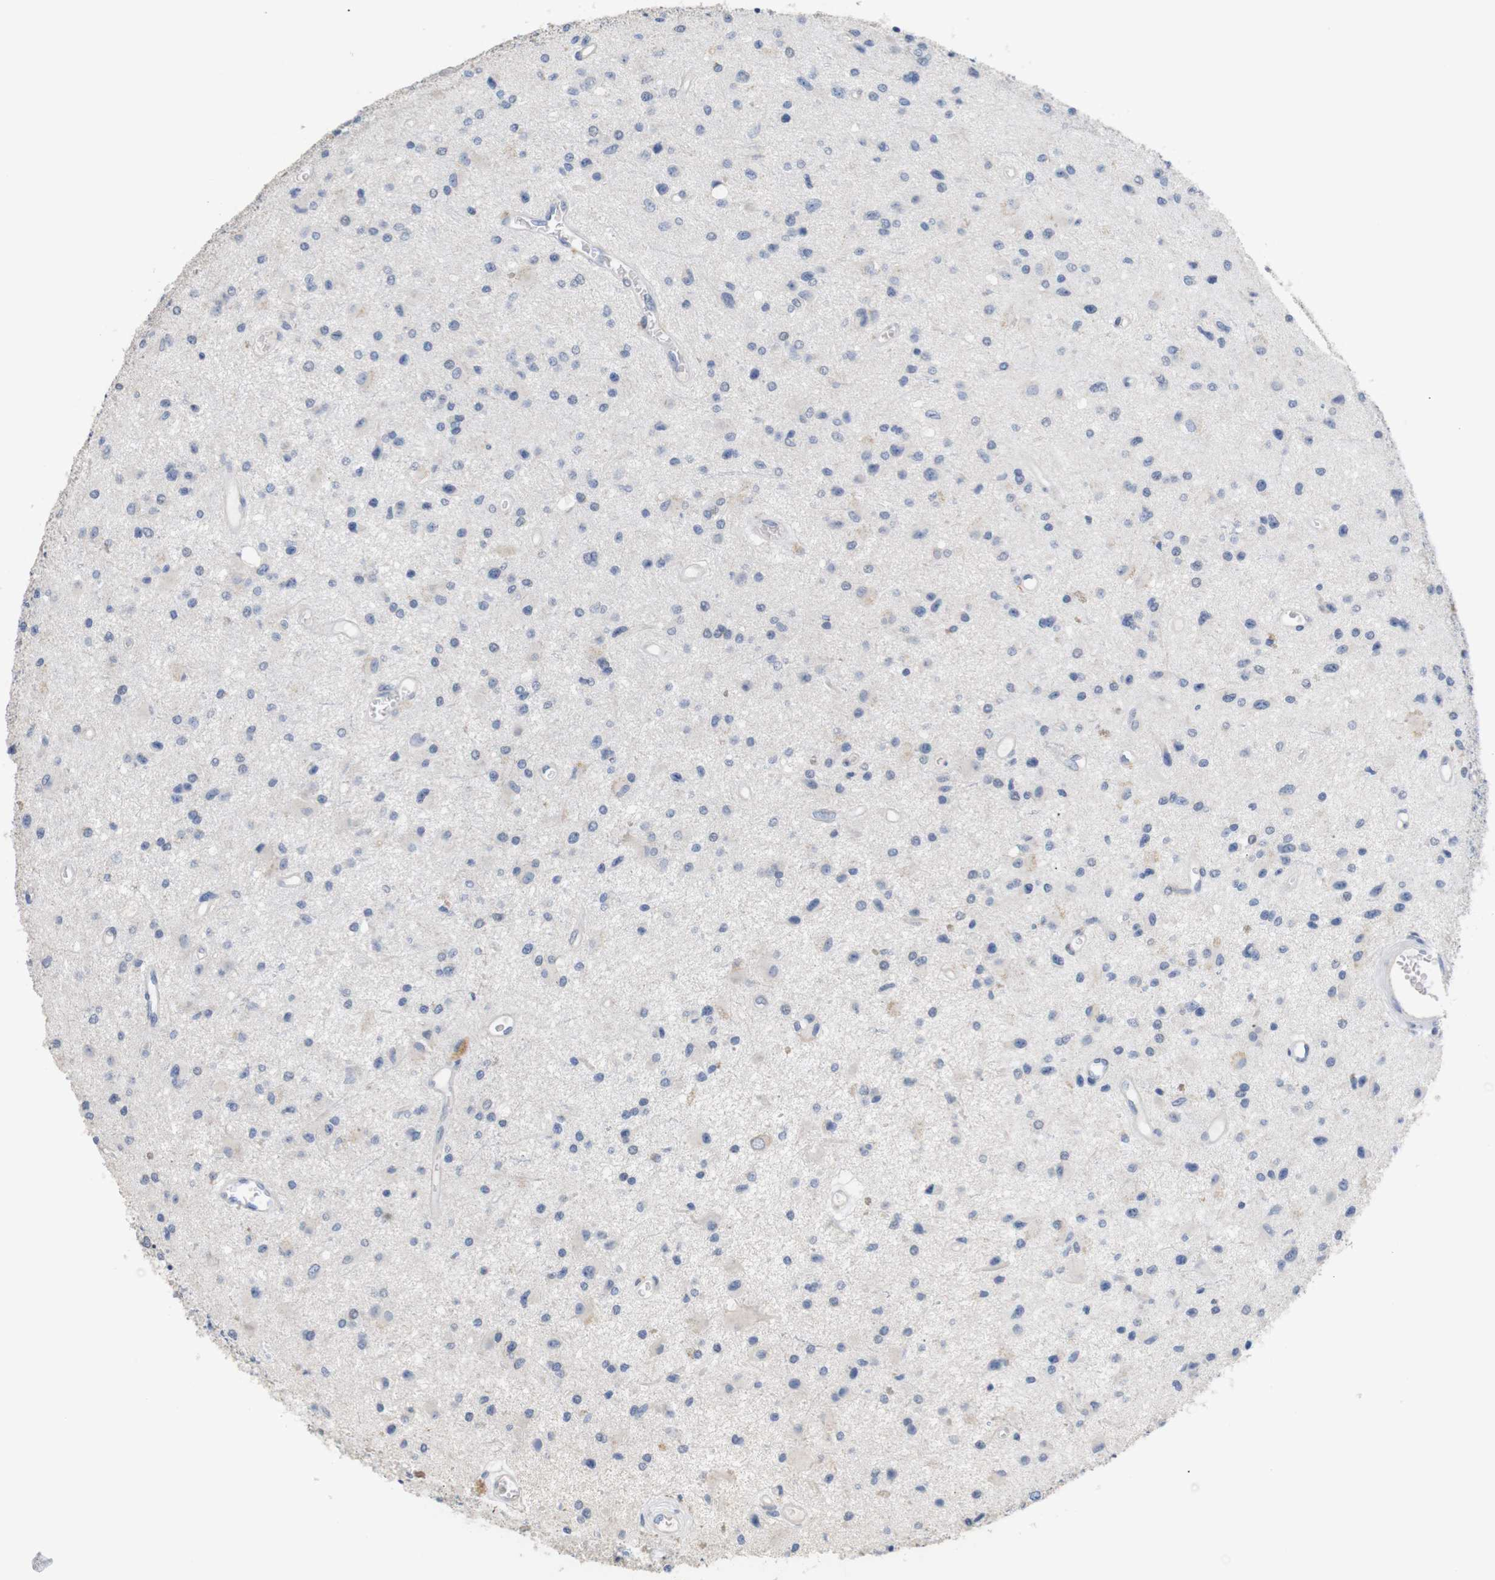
{"staining": {"intensity": "weak", "quantity": "<25%", "location": "cytoplasmic/membranous"}, "tissue": "glioma", "cell_type": "Tumor cells", "image_type": "cancer", "snomed": [{"axis": "morphology", "description": "Glioma, malignant, Low grade"}, {"axis": "topography", "description": "Brain"}], "caption": "Human malignant glioma (low-grade) stained for a protein using immunohistochemistry (IHC) exhibits no staining in tumor cells.", "gene": "TRIM5", "patient": {"sex": "male", "age": 58}}